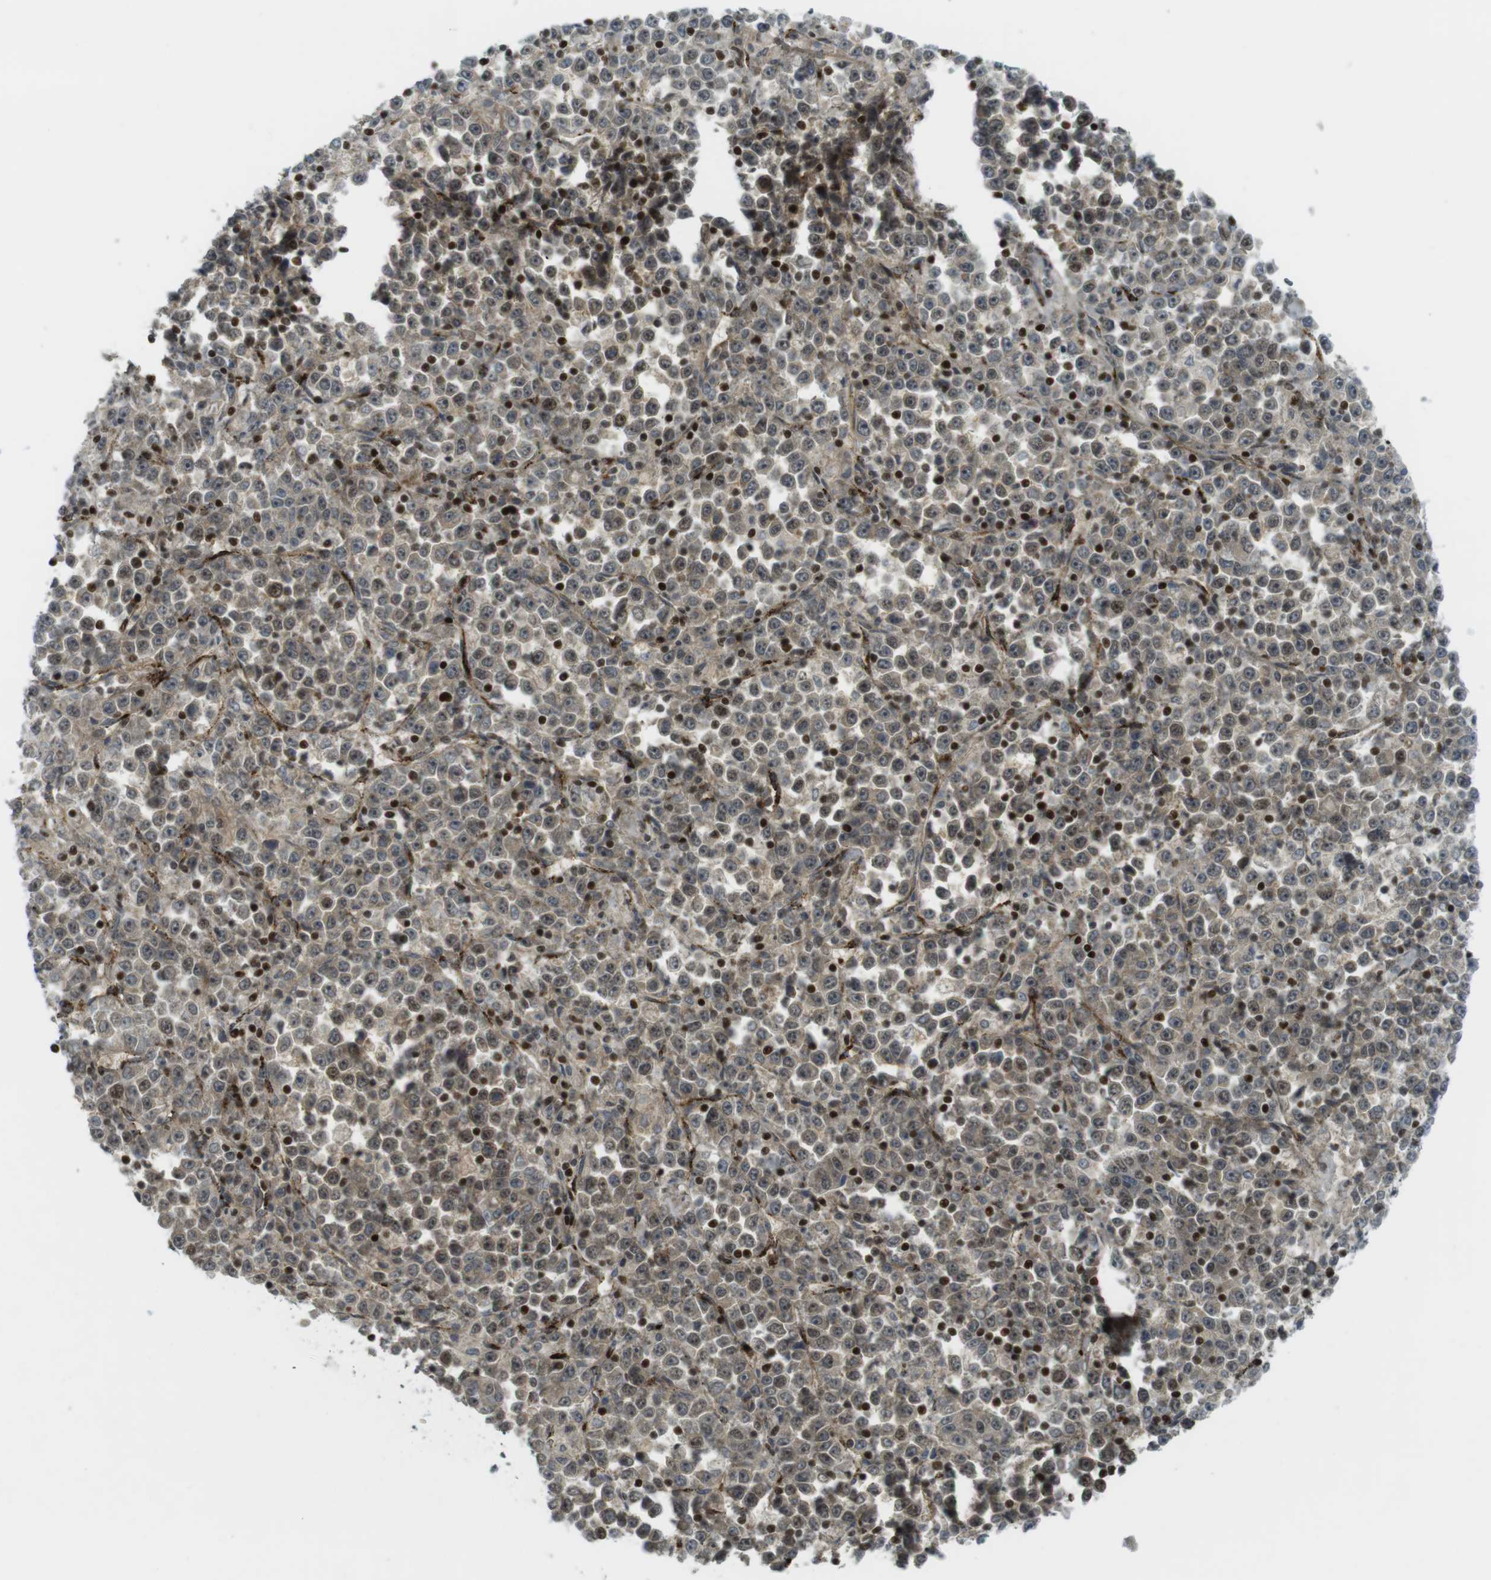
{"staining": {"intensity": "weak", "quantity": ">75%", "location": "cytoplasmic/membranous,nuclear"}, "tissue": "stomach cancer", "cell_type": "Tumor cells", "image_type": "cancer", "snomed": [{"axis": "morphology", "description": "Normal tissue, NOS"}, {"axis": "morphology", "description": "Adenocarcinoma, NOS"}, {"axis": "topography", "description": "Stomach, upper"}, {"axis": "topography", "description": "Stomach"}], "caption": "A high-resolution photomicrograph shows IHC staining of stomach adenocarcinoma, which exhibits weak cytoplasmic/membranous and nuclear positivity in approximately >75% of tumor cells. (DAB IHC, brown staining for protein, blue staining for nuclei).", "gene": "PPP1R13B", "patient": {"sex": "male", "age": 59}}